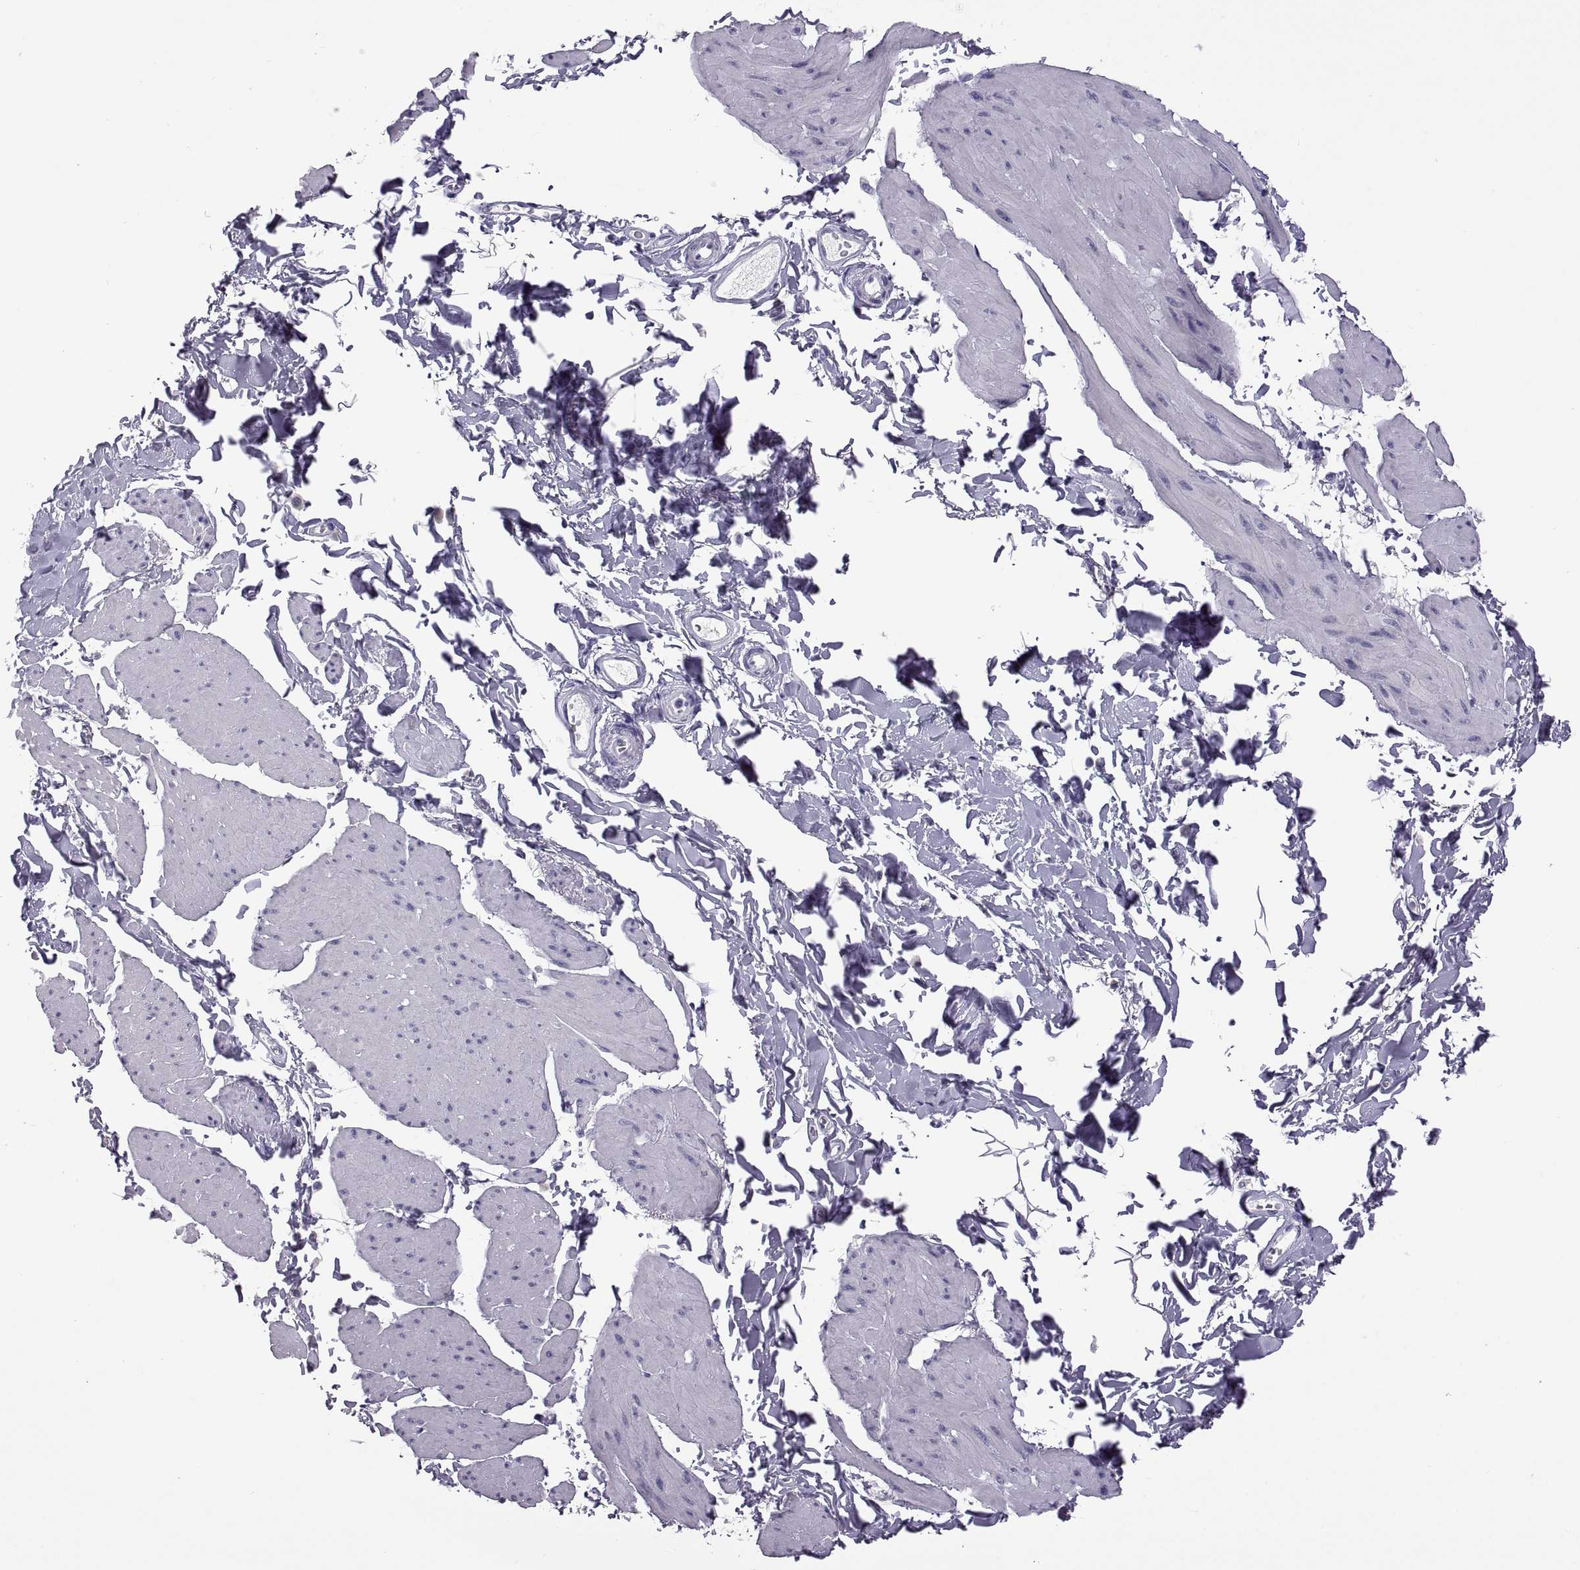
{"staining": {"intensity": "negative", "quantity": "none", "location": "none"}, "tissue": "smooth muscle", "cell_type": "Smooth muscle cells", "image_type": "normal", "snomed": [{"axis": "morphology", "description": "Normal tissue, NOS"}, {"axis": "topography", "description": "Adipose tissue"}, {"axis": "topography", "description": "Smooth muscle"}, {"axis": "topography", "description": "Peripheral nerve tissue"}], "caption": "This is a image of IHC staining of unremarkable smooth muscle, which shows no expression in smooth muscle cells. (DAB IHC with hematoxylin counter stain).", "gene": "RDM1", "patient": {"sex": "male", "age": 83}}